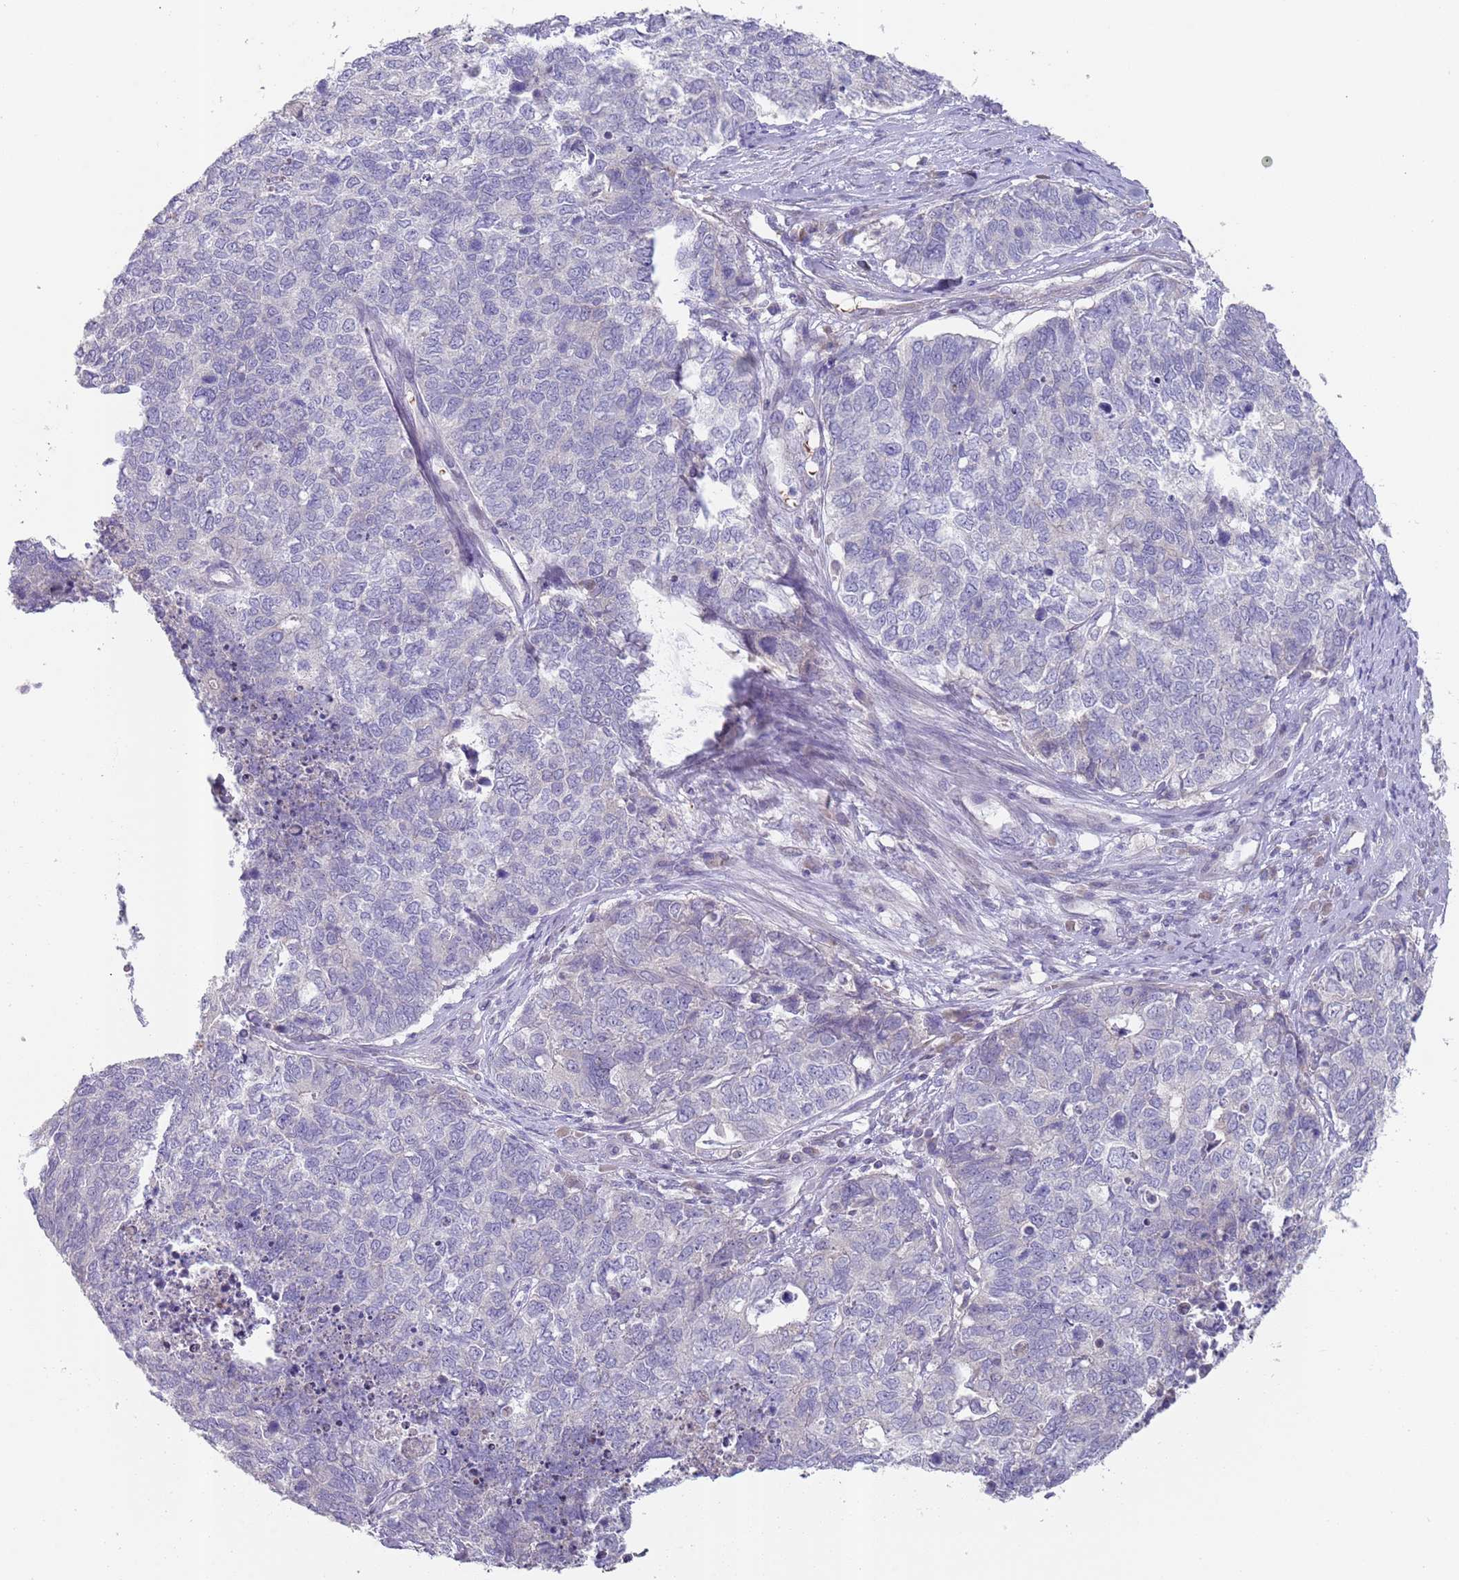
{"staining": {"intensity": "negative", "quantity": "none", "location": "none"}, "tissue": "cervical cancer", "cell_type": "Tumor cells", "image_type": "cancer", "snomed": [{"axis": "morphology", "description": "Squamous cell carcinoma, NOS"}, {"axis": "topography", "description": "Cervix"}], "caption": "Cervical squamous cell carcinoma was stained to show a protein in brown. There is no significant expression in tumor cells.", "gene": "PRAC1", "patient": {"sex": "female", "age": 63}}